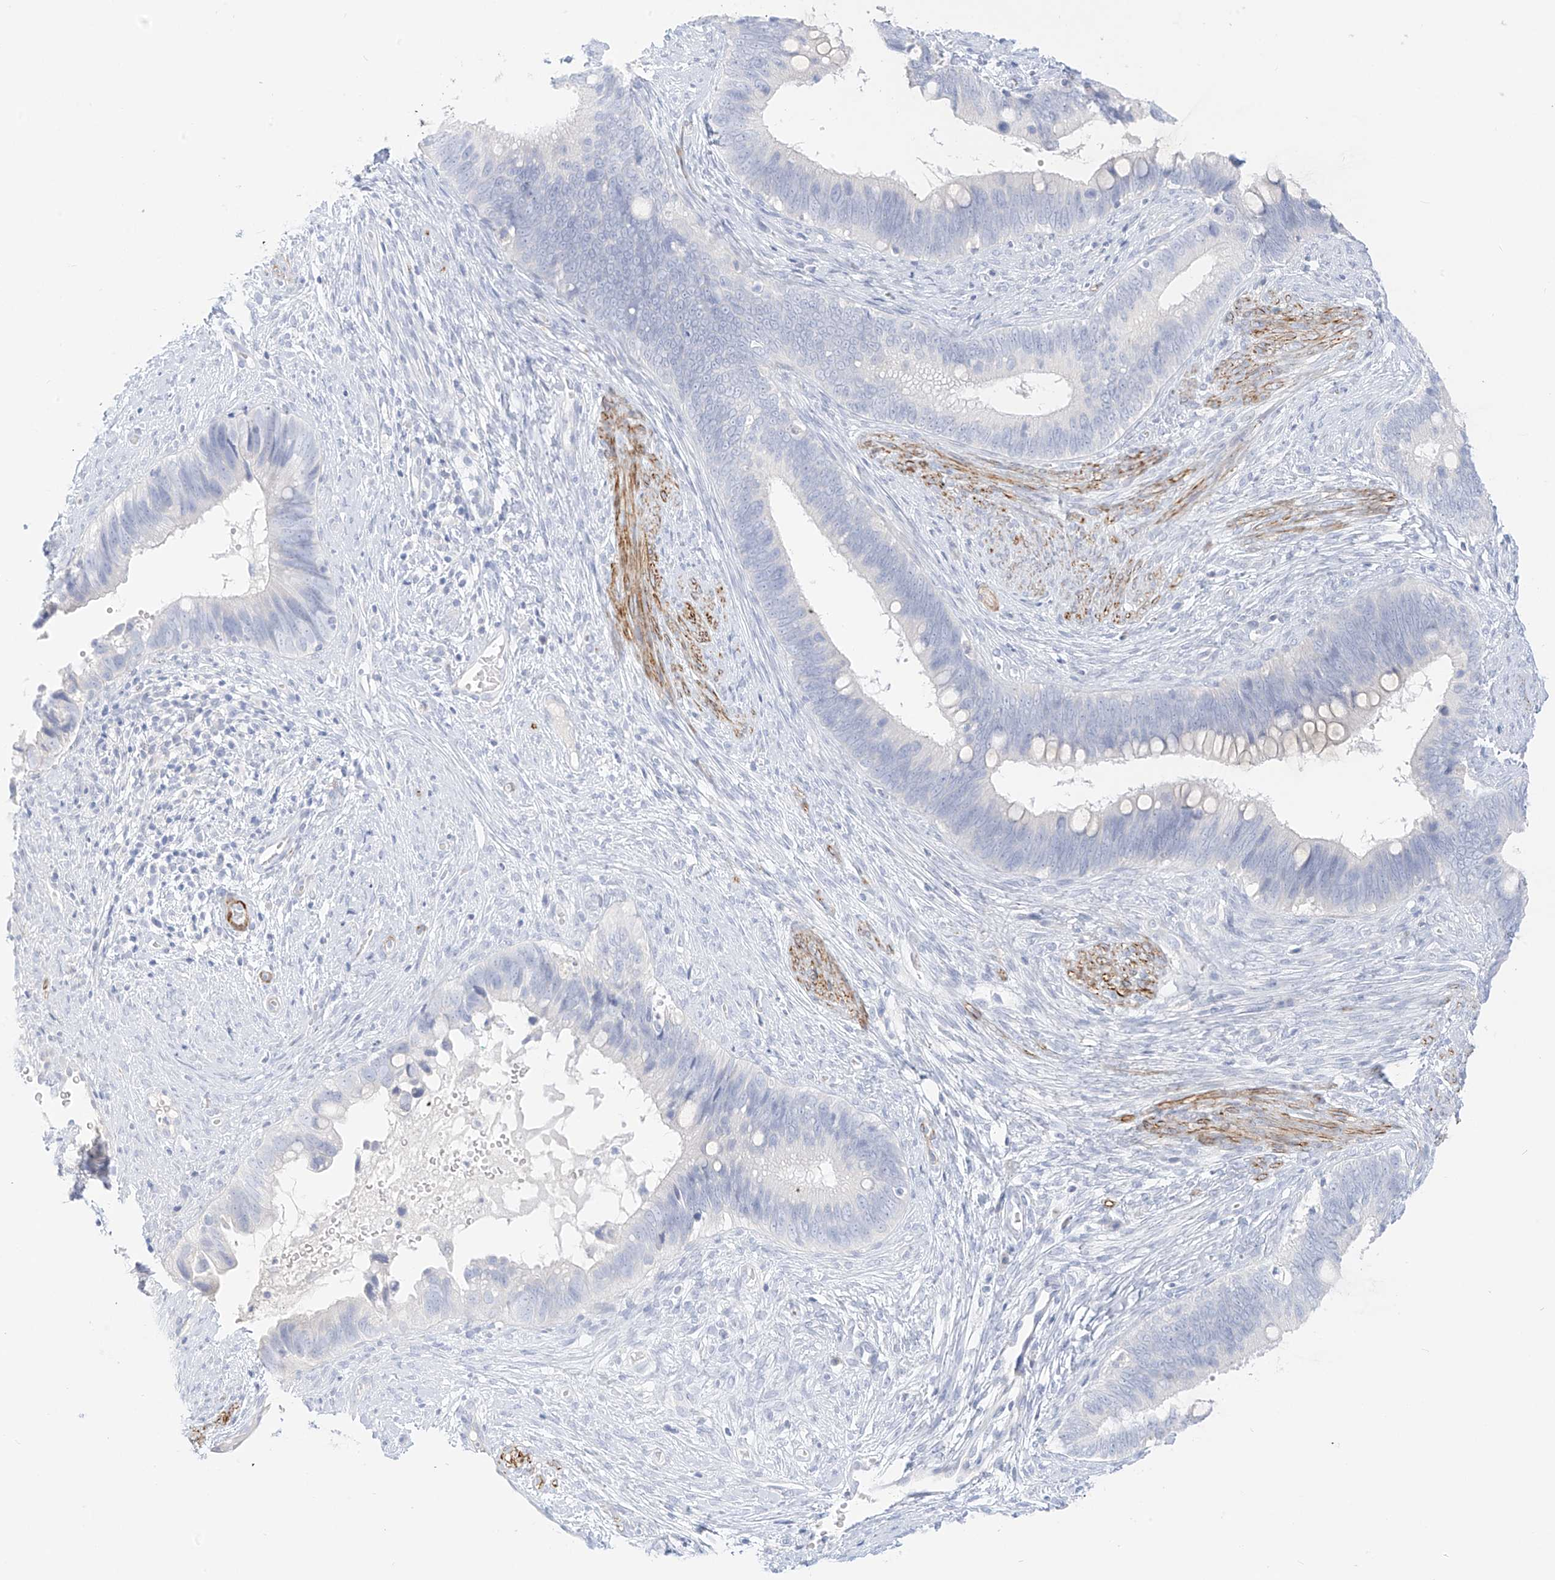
{"staining": {"intensity": "negative", "quantity": "none", "location": "none"}, "tissue": "cervical cancer", "cell_type": "Tumor cells", "image_type": "cancer", "snomed": [{"axis": "morphology", "description": "Adenocarcinoma, NOS"}, {"axis": "topography", "description": "Cervix"}], "caption": "Human cervical adenocarcinoma stained for a protein using immunohistochemistry (IHC) shows no expression in tumor cells.", "gene": "ST3GAL5", "patient": {"sex": "female", "age": 42}}